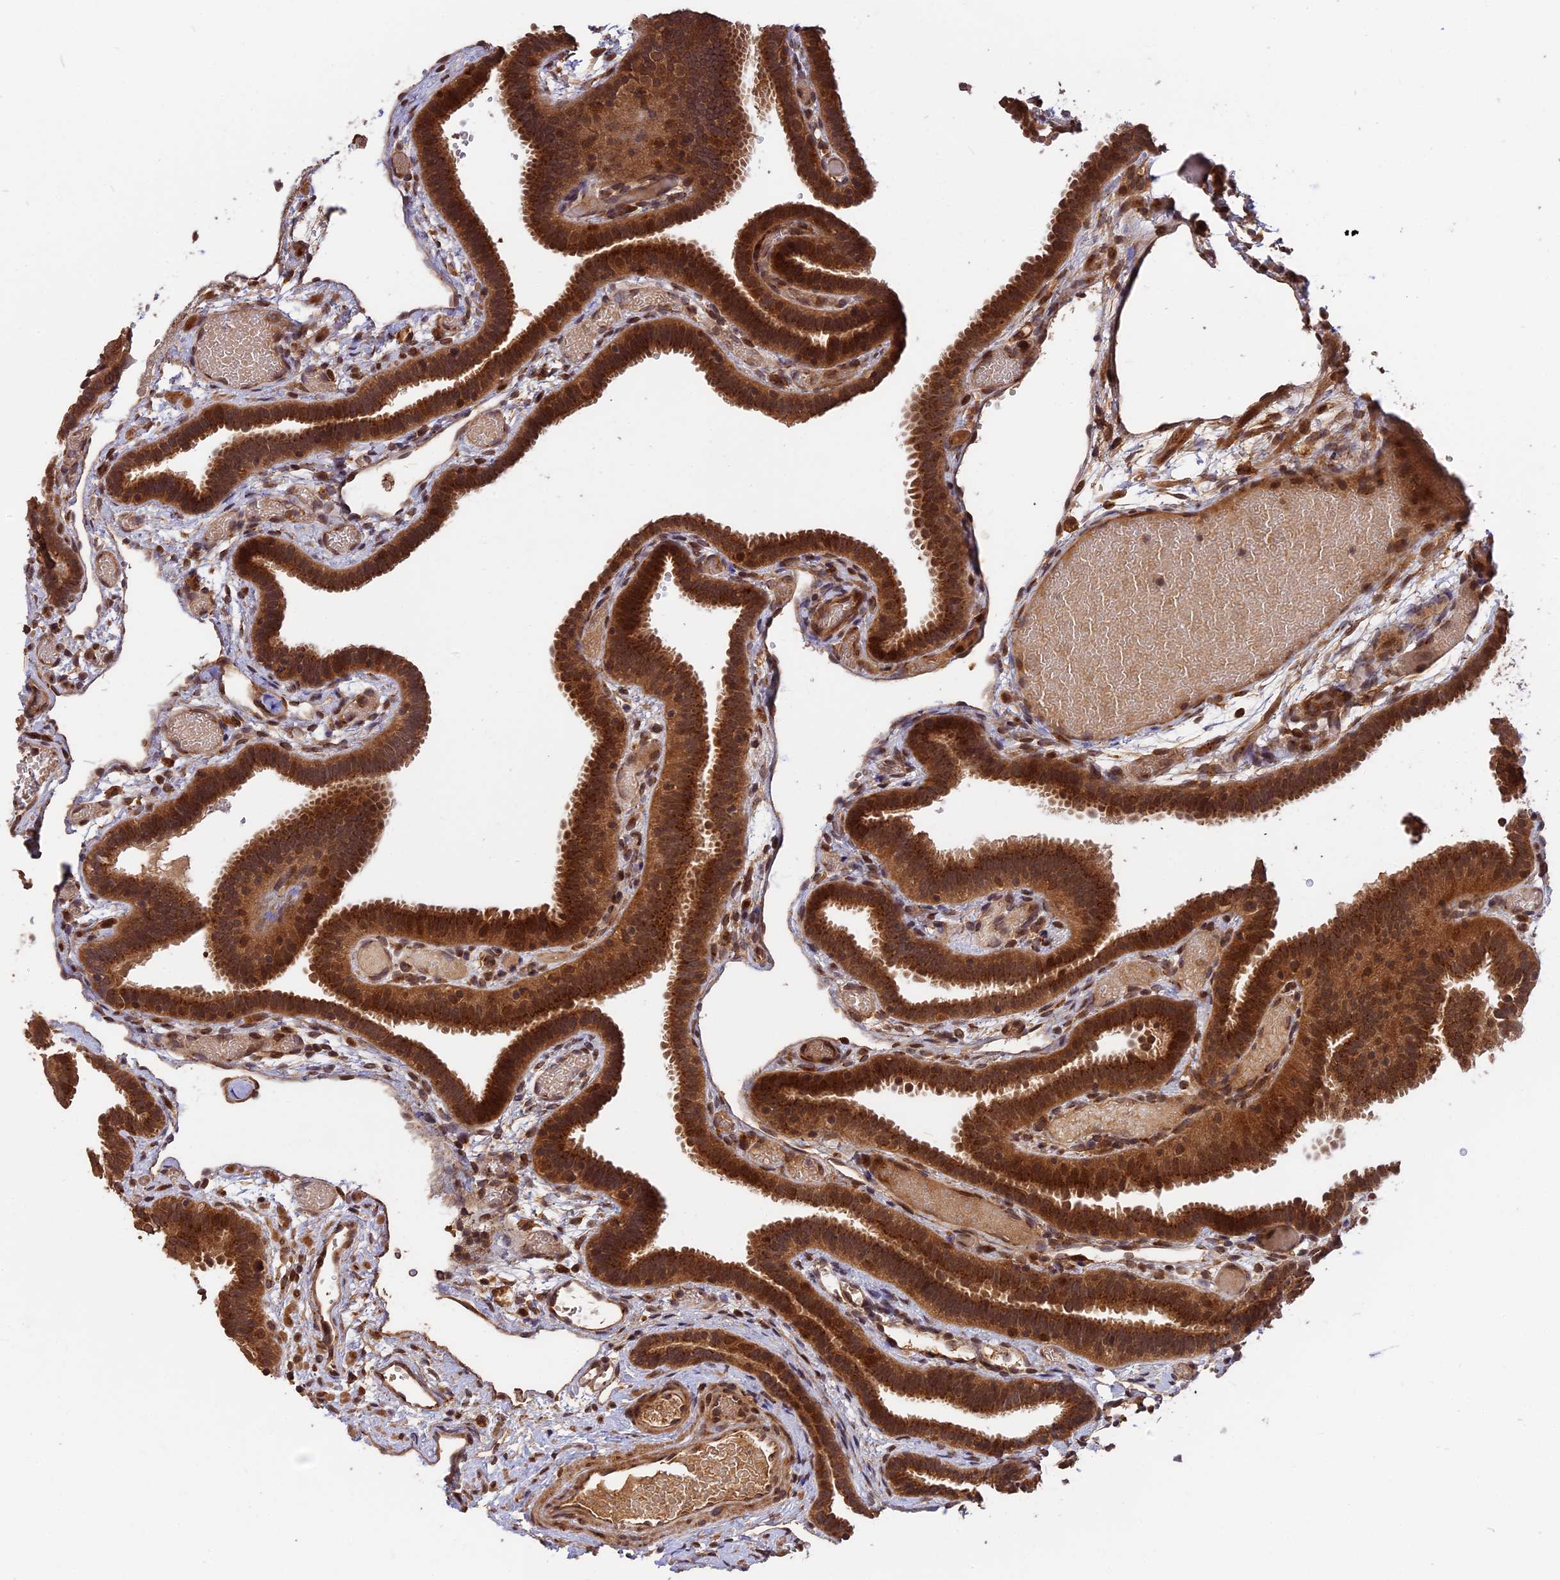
{"staining": {"intensity": "strong", "quantity": ">75%", "location": "cytoplasmic/membranous,nuclear"}, "tissue": "fallopian tube", "cell_type": "Glandular cells", "image_type": "normal", "snomed": [{"axis": "morphology", "description": "Normal tissue, NOS"}, {"axis": "topography", "description": "Fallopian tube"}], "caption": "Unremarkable fallopian tube demonstrates strong cytoplasmic/membranous,nuclear expression in approximately >75% of glandular cells, visualized by immunohistochemistry.", "gene": "ESCO1", "patient": {"sex": "female", "age": 37}}